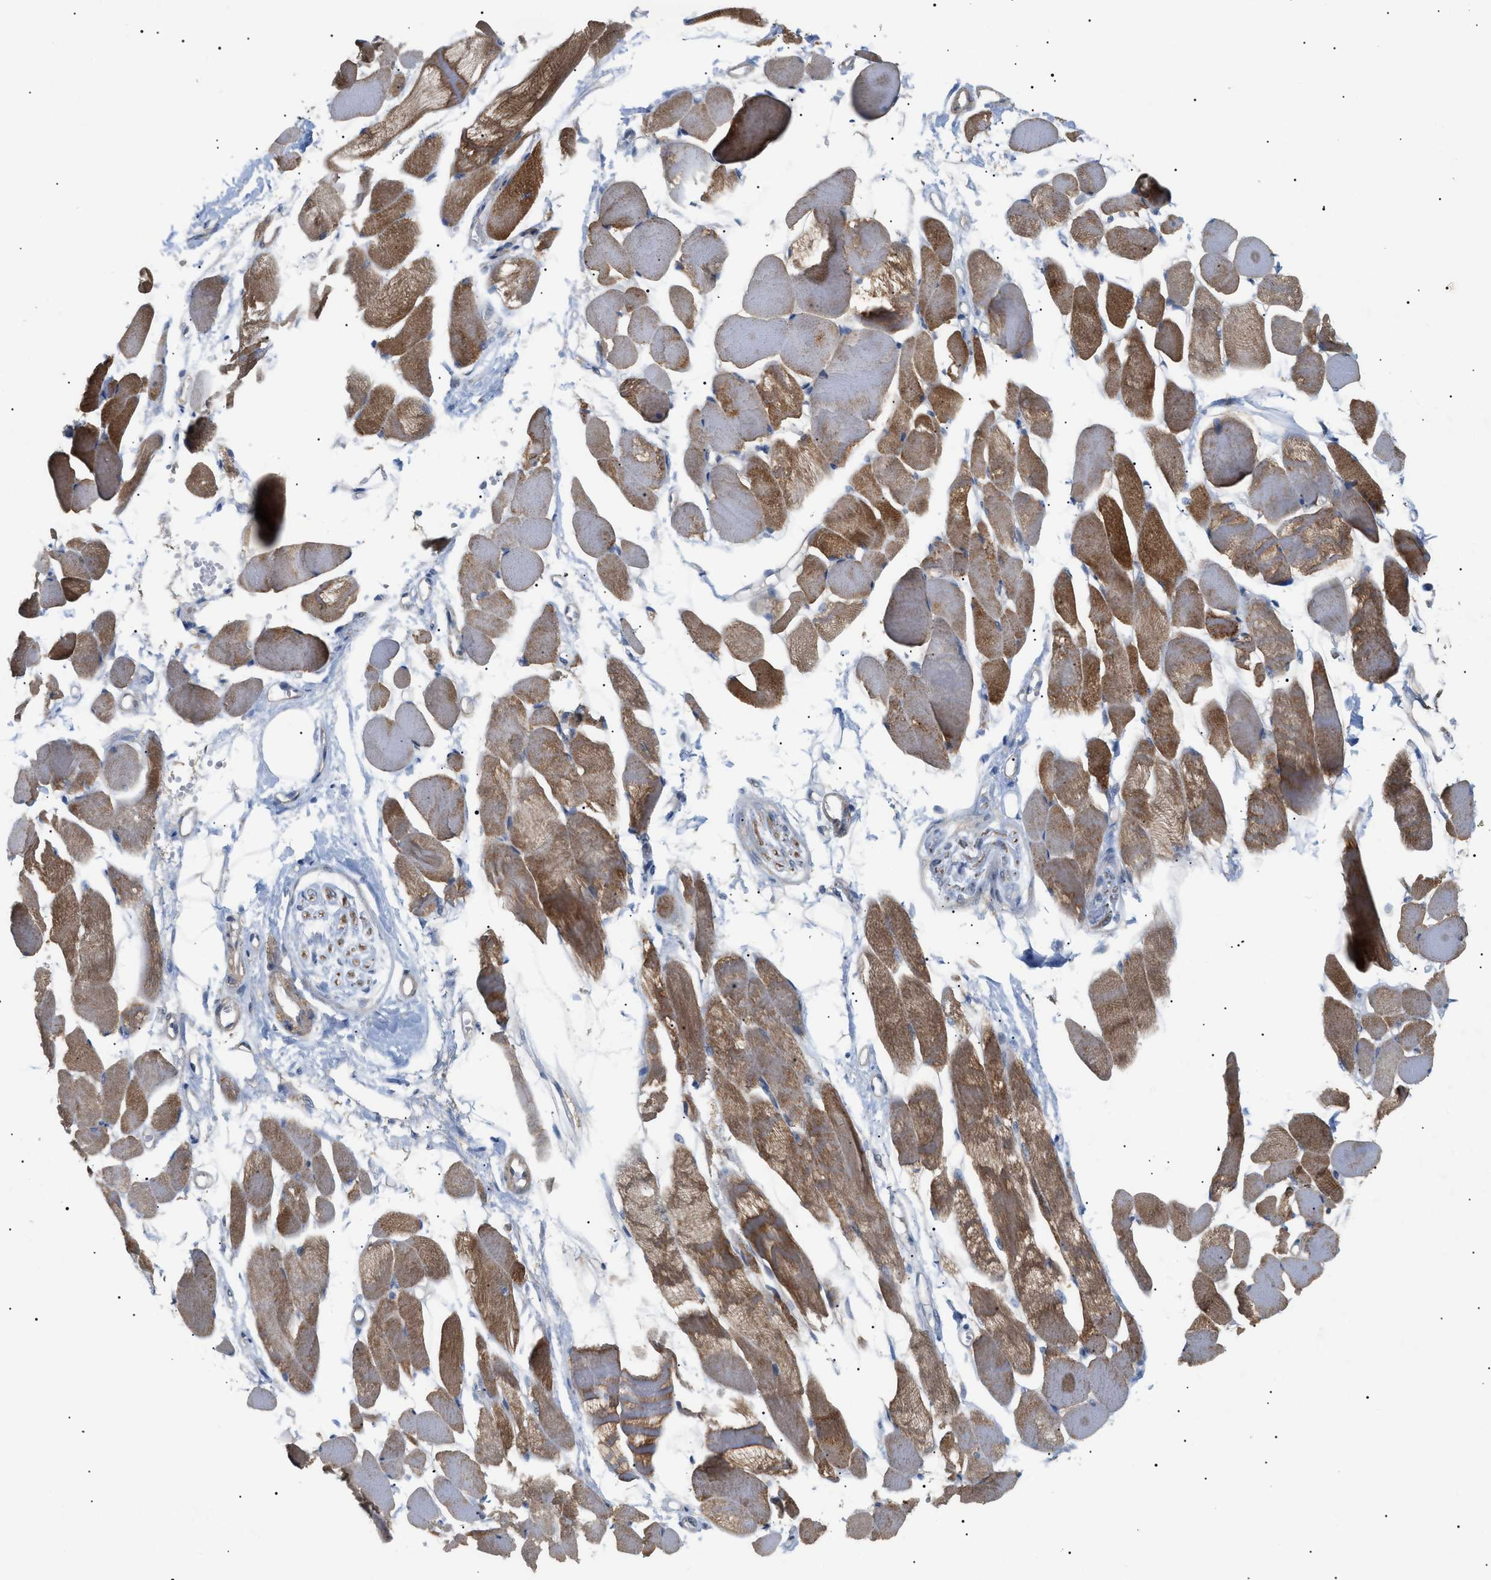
{"staining": {"intensity": "strong", "quantity": ">75%", "location": "cytoplasmic/membranous"}, "tissue": "skeletal muscle", "cell_type": "Myocytes", "image_type": "normal", "snomed": [{"axis": "morphology", "description": "Normal tissue, NOS"}, {"axis": "topography", "description": "Skeletal muscle"}, {"axis": "topography", "description": "Peripheral nerve tissue"}], "caption": "The histopathology image reveals staining of benign skeletal muscle, revealing strong cytoplasmic/membranous protein positivity (brown color) within myocytes.", "gene": "IRS2", "patient": {"sex": "female", "age": 84}}